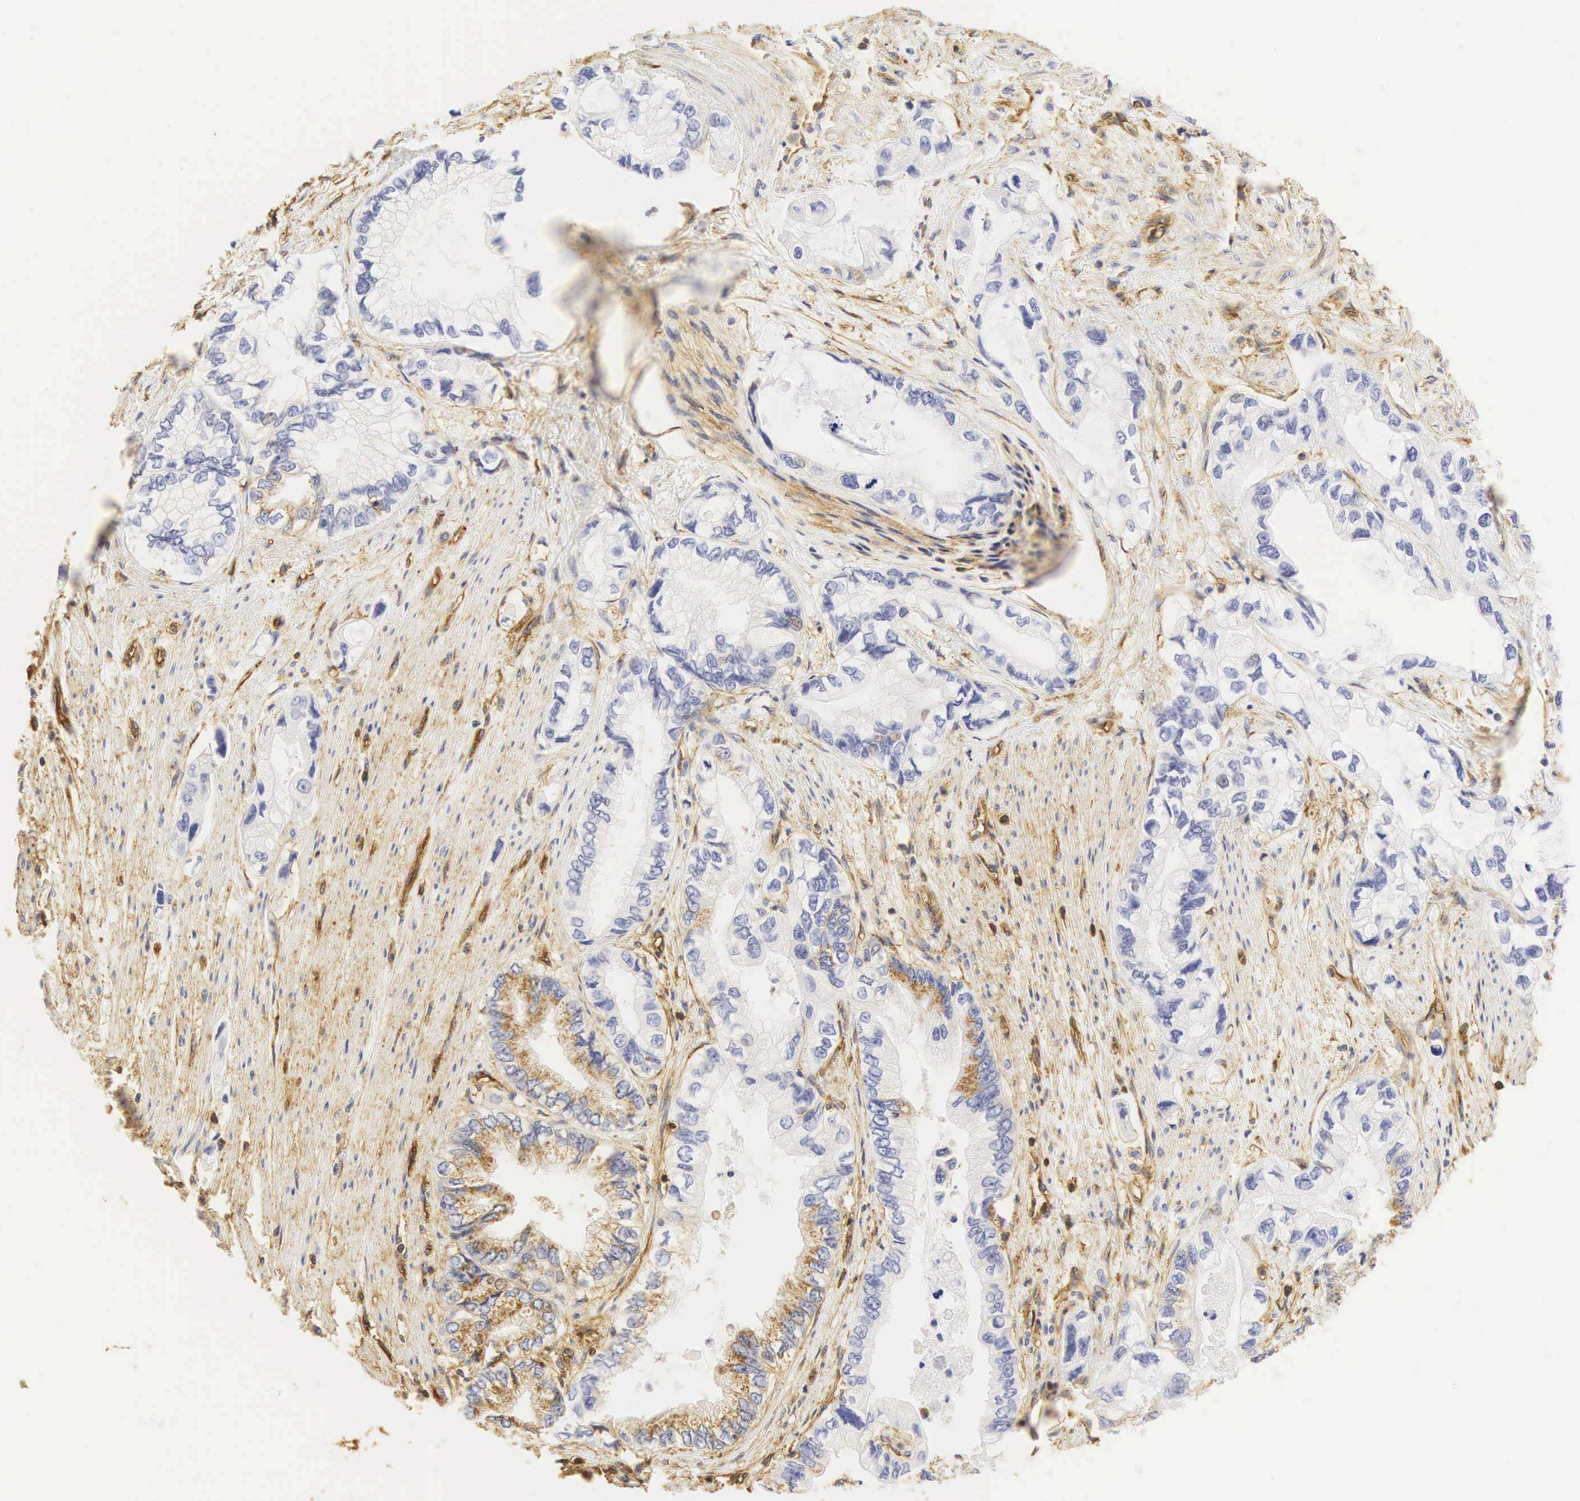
{"staining": {"intensity": "negative", "quantity": "none", "location": "none"}, "tissue": "pancreatic cancer", "cell_type": "Tumor cells", "image_type": "cancer", "snomed": [{"axis": "morphology", "description": "Adenocarcinoma, NOS"}, {"axis": "topography", "description": "Pancreas"}, {"axis": "topography", "description": "Stomach, upper"}], "caption": "The photomicrograph exhibits no staining of tumor cells in pancreatic cancer (adenocarcinoma). (Stains: DAB immunohistochemistry with hematoxylin counter stain, Microscopy: brightfield microscopy at high magnification).", "gene": "CD99", "patient": {"sex": "male", "age": 77}}